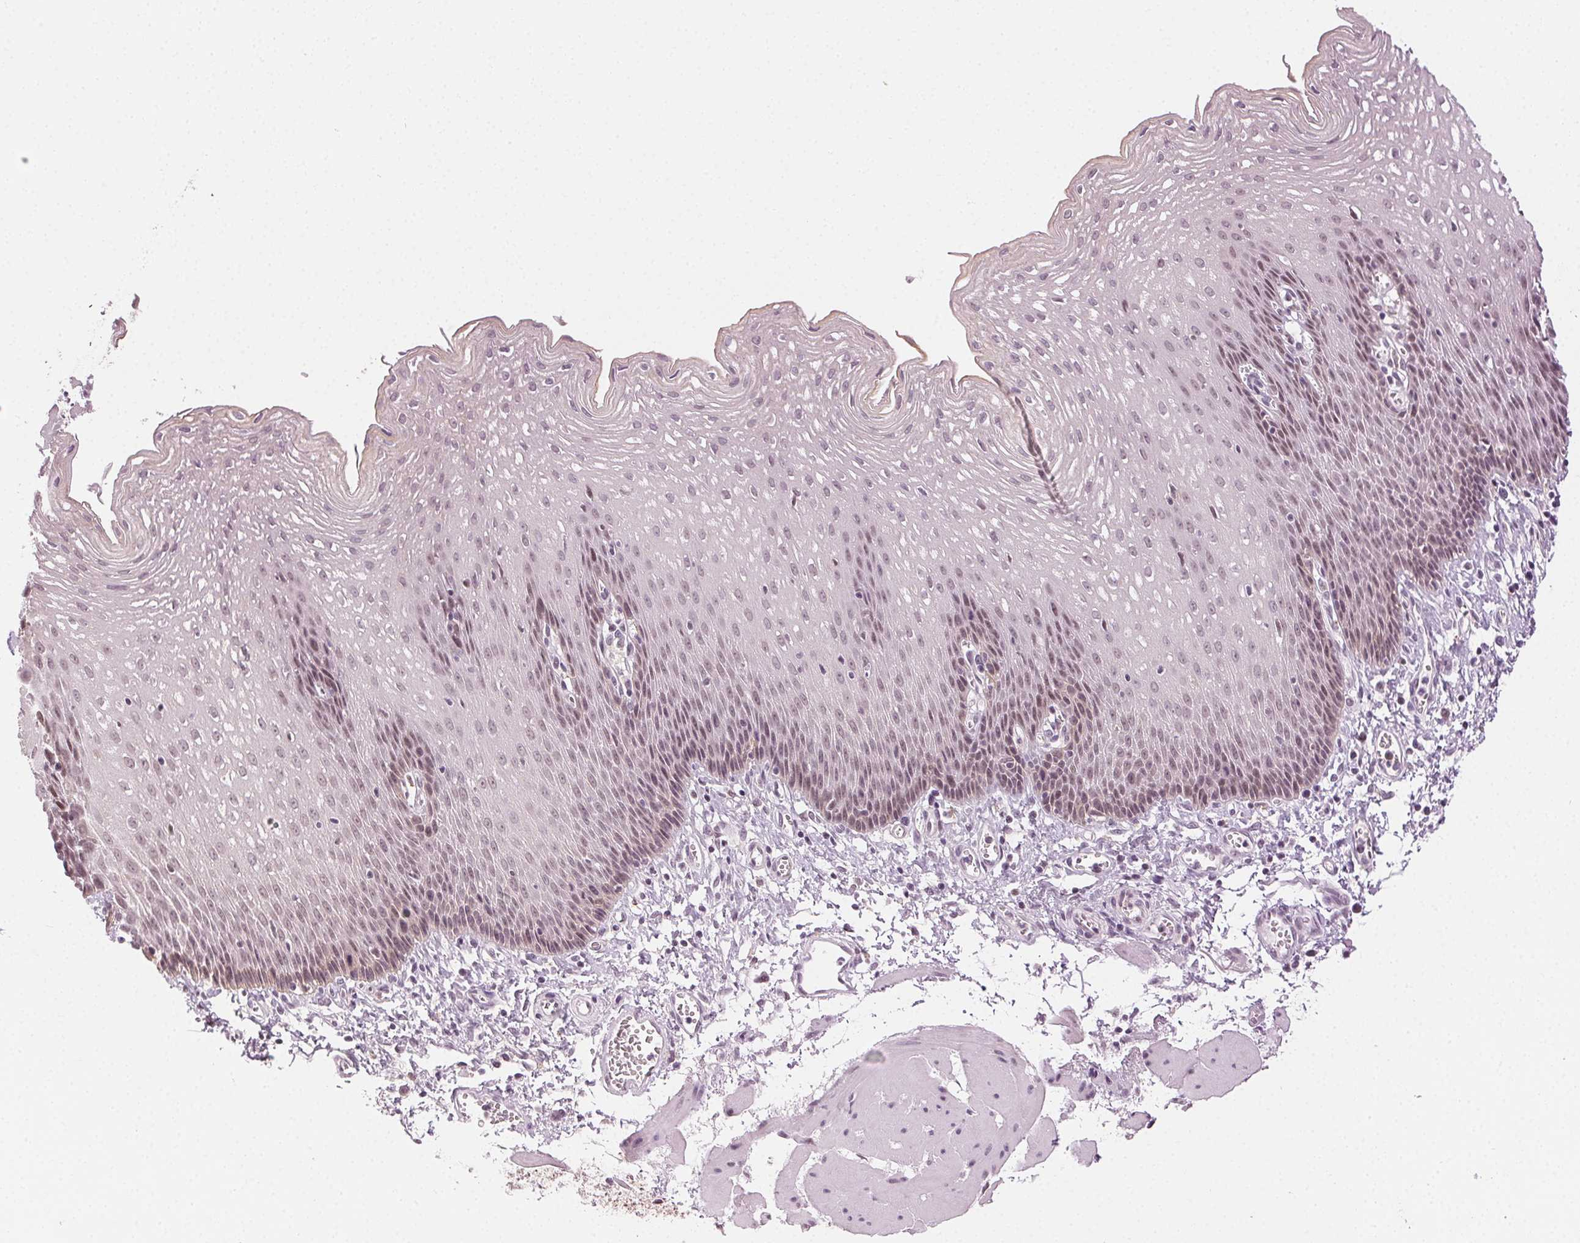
{"staining": {"intensity": "weak", "quantity": "25%-75%", "location": "nuclear"}, "tissue": "esophagus", "cell_type": "Squamous epithelial cells", "image_type": "normal", "snomed": [{"axis": "morphology", "description": "Normal tissue, NOS"}, {"axis": "topography", "description": "Esophagus"}], "caption": "An image of human esophagus stained for a protein demonstrates weak nuclear brown staining in squamous epithelial cells. (brown staining indicates protein expression, while blue staining denotes nuclei).", "gene": "AIF1L", "patient": {"sex": "female", "age": 64}}